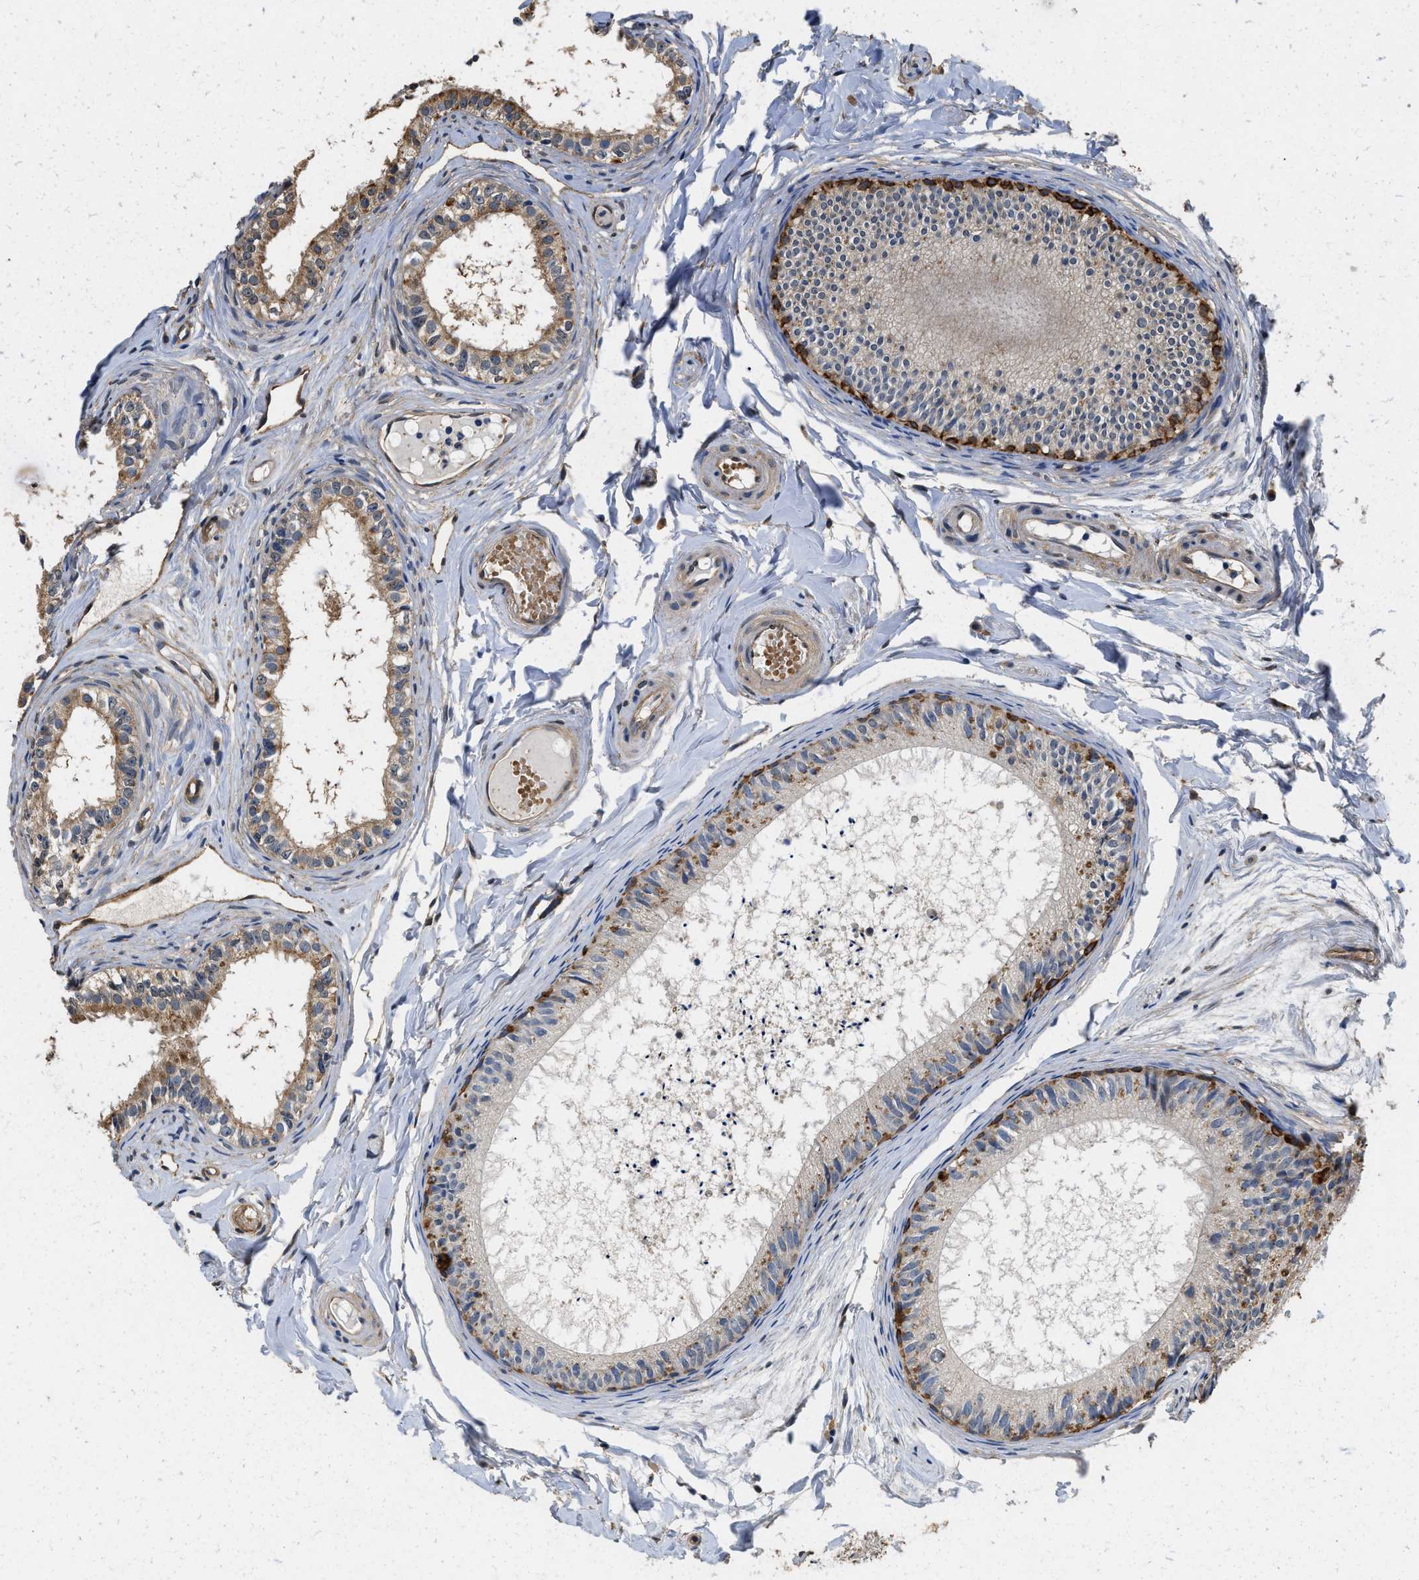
{"staining": {"intensity": "moderate", "quantity": "25%-75%", "location": "cytoplasmic/membranous"}, "tissue": "epididymis", "cell_type": "Glandular cells", "image_type": "normal", "snomed": [{"axis": "morphology", "description": "Normal tissue, NOS"}, {"axis": "topography", "description": "Epididymis"}], "caption": "Epididymis stained with immunohistochemistry shows moderate cytoplasmic/membranous expression in about 25%-75% of glandular cells. The protein is stained brown, and the nuclei are stained in blue (DAB (3,3'-diaminobenzidine) IHC with brightfield microscopy, high magnification).", "gene": "RAPH1", "patient": {"sex": "male", "age": 46}}